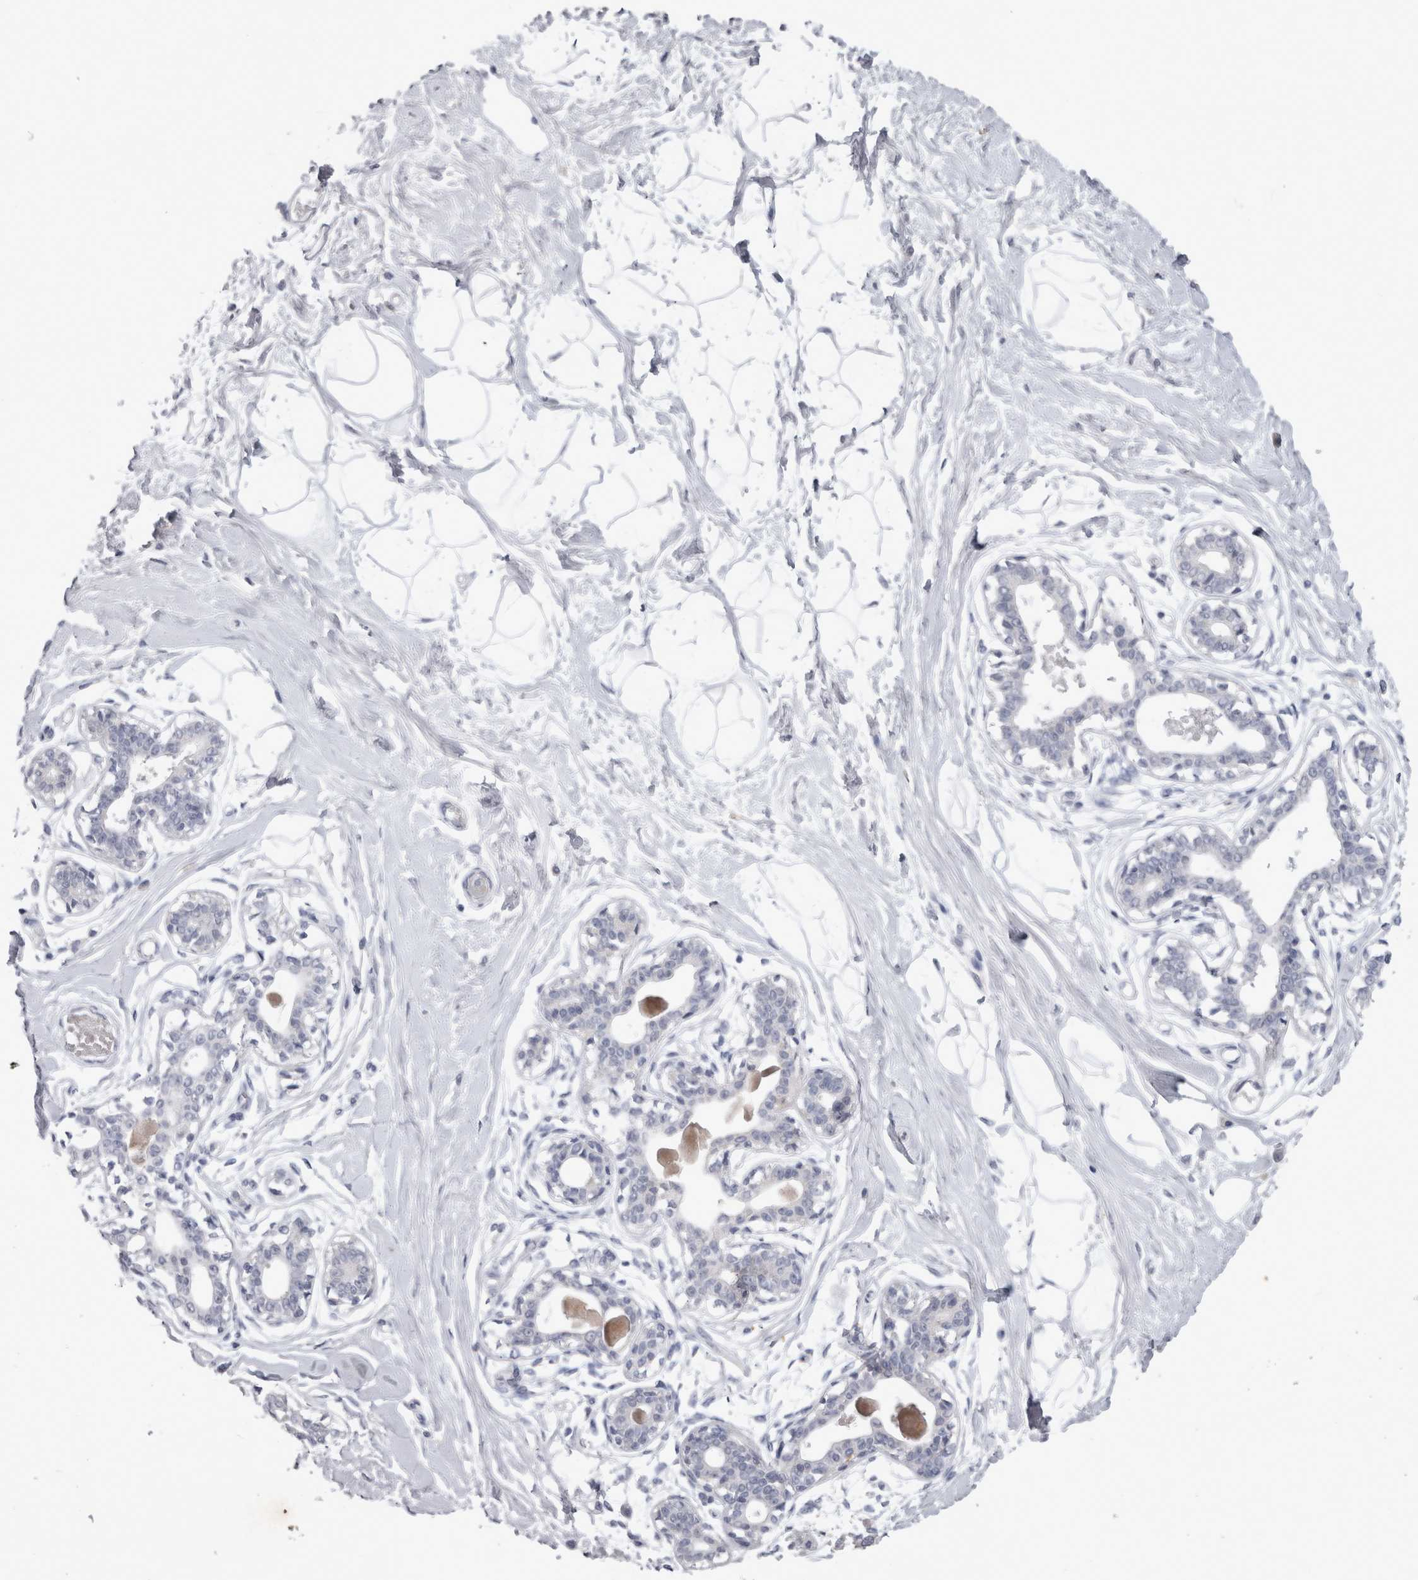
{"staining": {"intensity": "negative", "quantity": "none", "location": "none"}, "tissue": "breast", "cell_type": "Adipocytes", "image_type": "normal", "snomed": [{"axis": "morphology", "description": "Normal tissue, NOS"}, {"axis": "topography", "description": "Breast"}], "caption": "Human breast stained for a protein using immunohistochemistry shows no expression in adipocytes.", "gene": "PDX1", "patient": {"sex": "female", "age": 45}}